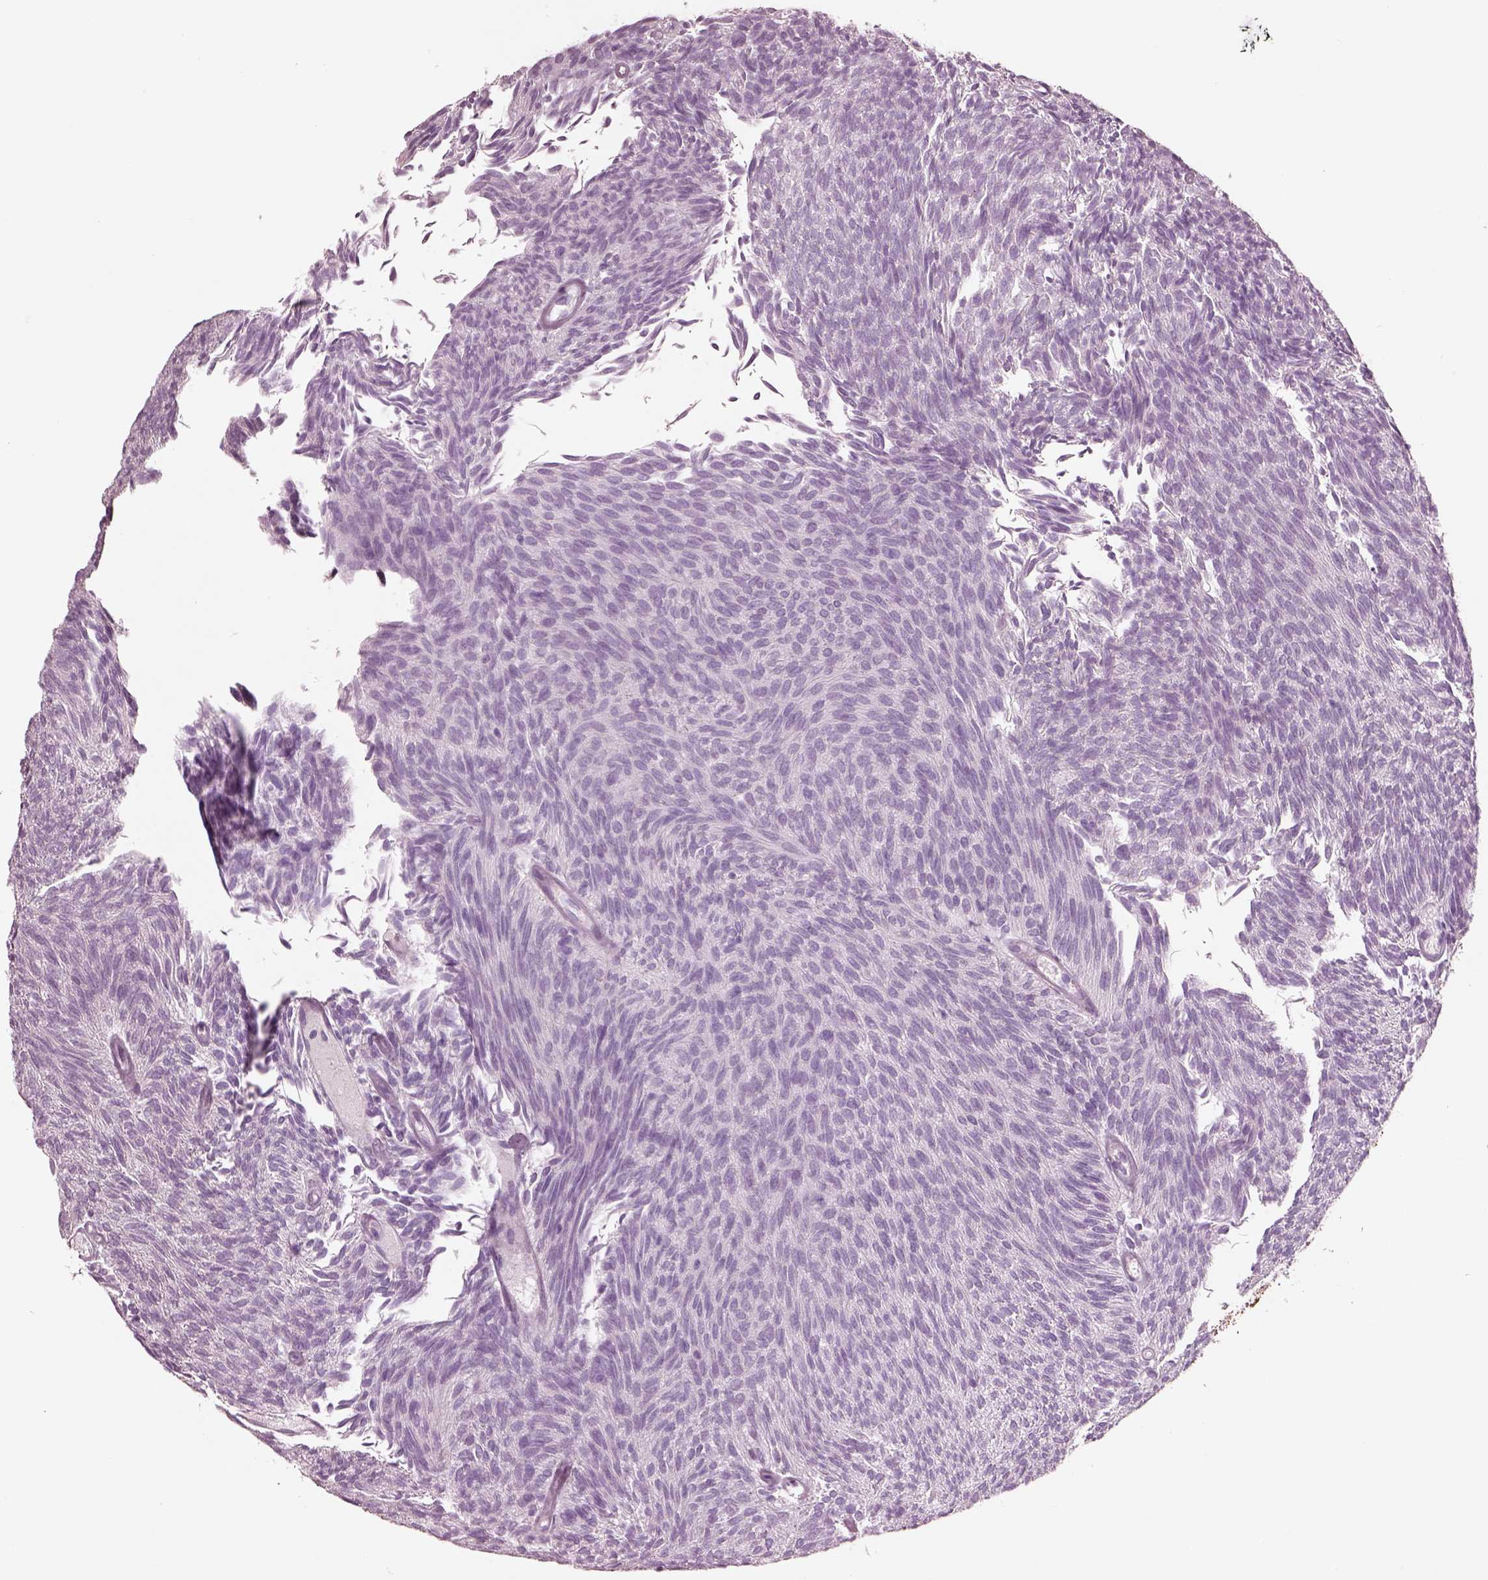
{"staining": {"intensity": "negative", "quantity": "none", "location": "none"}, "tissue": "urothelial cancer", "cell_type": "Tumor cells", "image_type": "cancer", "snomed": [{"axis": "morphology", "description": "Urothelial carcinoma, Low grade"}, {"axis": "topography", "description": "Urinary bladder"}], "caption": "Immunohistochemistry image of neoplastic tissue: human low-grade urothelial carcinoma stained with DAB displays no significant protein expression in tumor cells.", "gene": "NMRK2", "patient": {"sex": "male", "age": 77}}